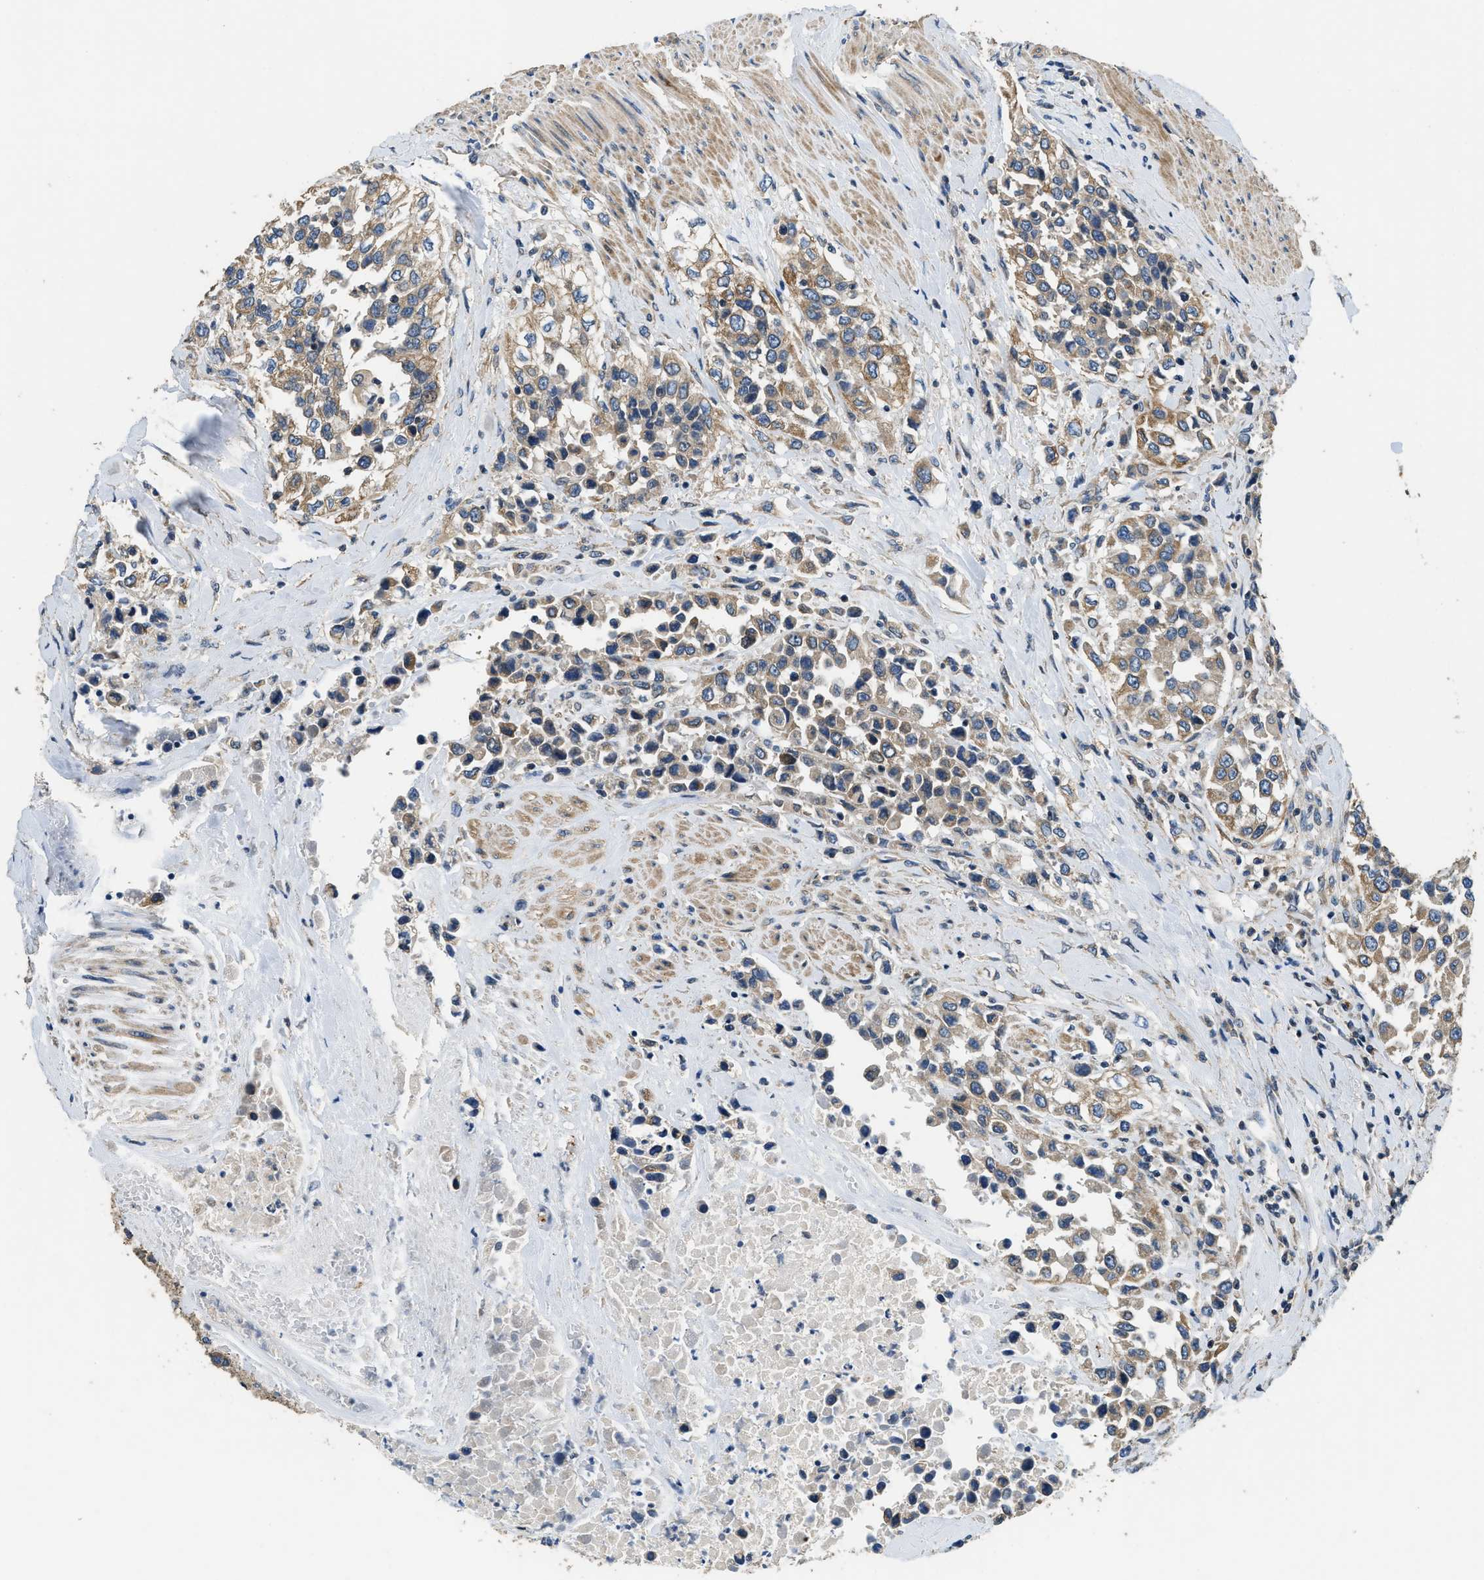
{"staining": {"intensity": "moderate", "quantity": ">75%", "location": "cytoplasmic/membranous"}, "tissue": "urothelial cancer", "cell_type": "Tumor cells", "image_type": "cancer", "snomed": [{"axis": "morphology", "description": "Urothelial carcinoma, High grade"}, {"axis": "topography", "description": "Urinary bladder"}], "caption": "Moderate cytoplasmic/membranous protein staining is present in approximately >75% of tumor cells in urothelial cancer.", "gene": "SSH2", "patient": {"sex": "female", "age": 80}}